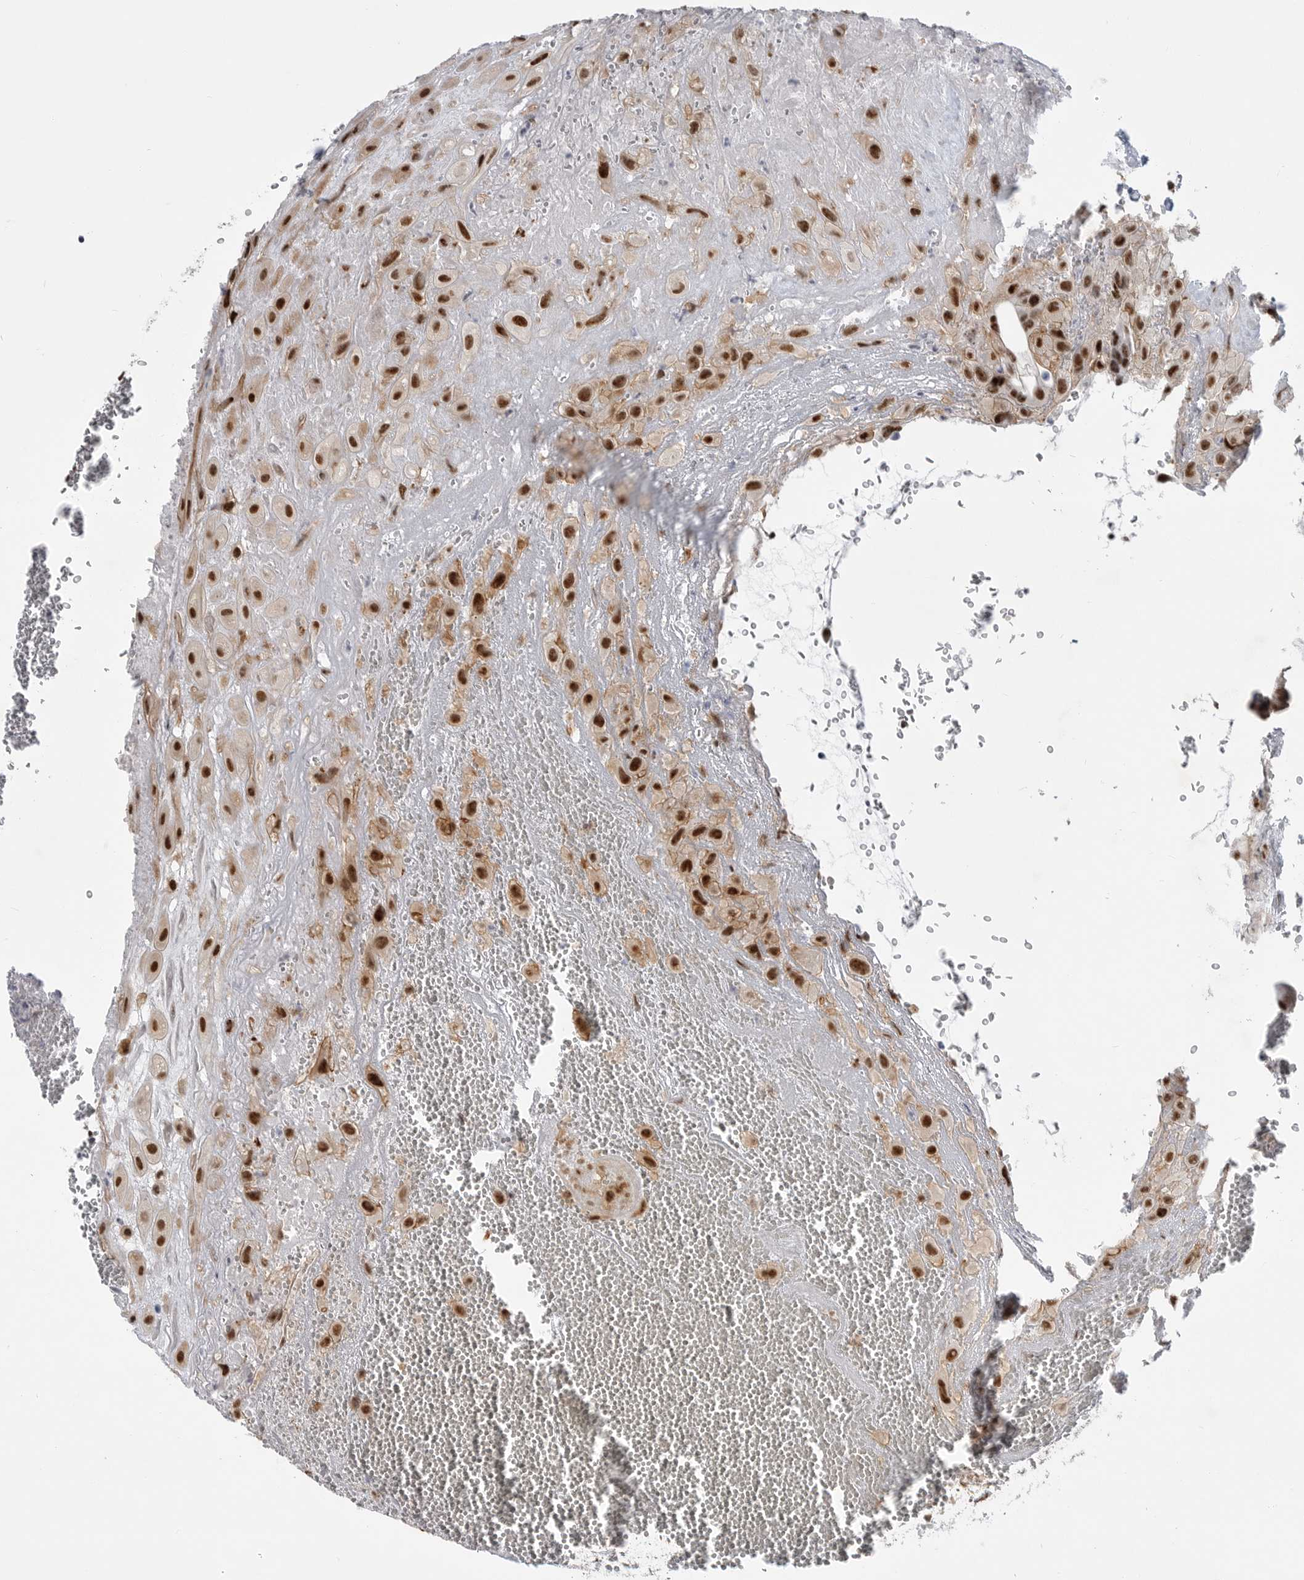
{"staining": {"intensity": "strong", "quantity": ">75%", "location": "nuclear"}, "tissue": "placenta", "cell_type": "Decidual cells", "image_type": "normal", "snomed": [{"axis": "morphology", "description": "Normal tissue, NOS"}, {"axis": "topography", "description": "Placenta"}], "caption": "IHC of normal placenta reveals high levels of strong nuclear positivity in about >75% of decidual cells.", "gene": "GPATCH2", "patient": {"sex": "female", "age": 35}}